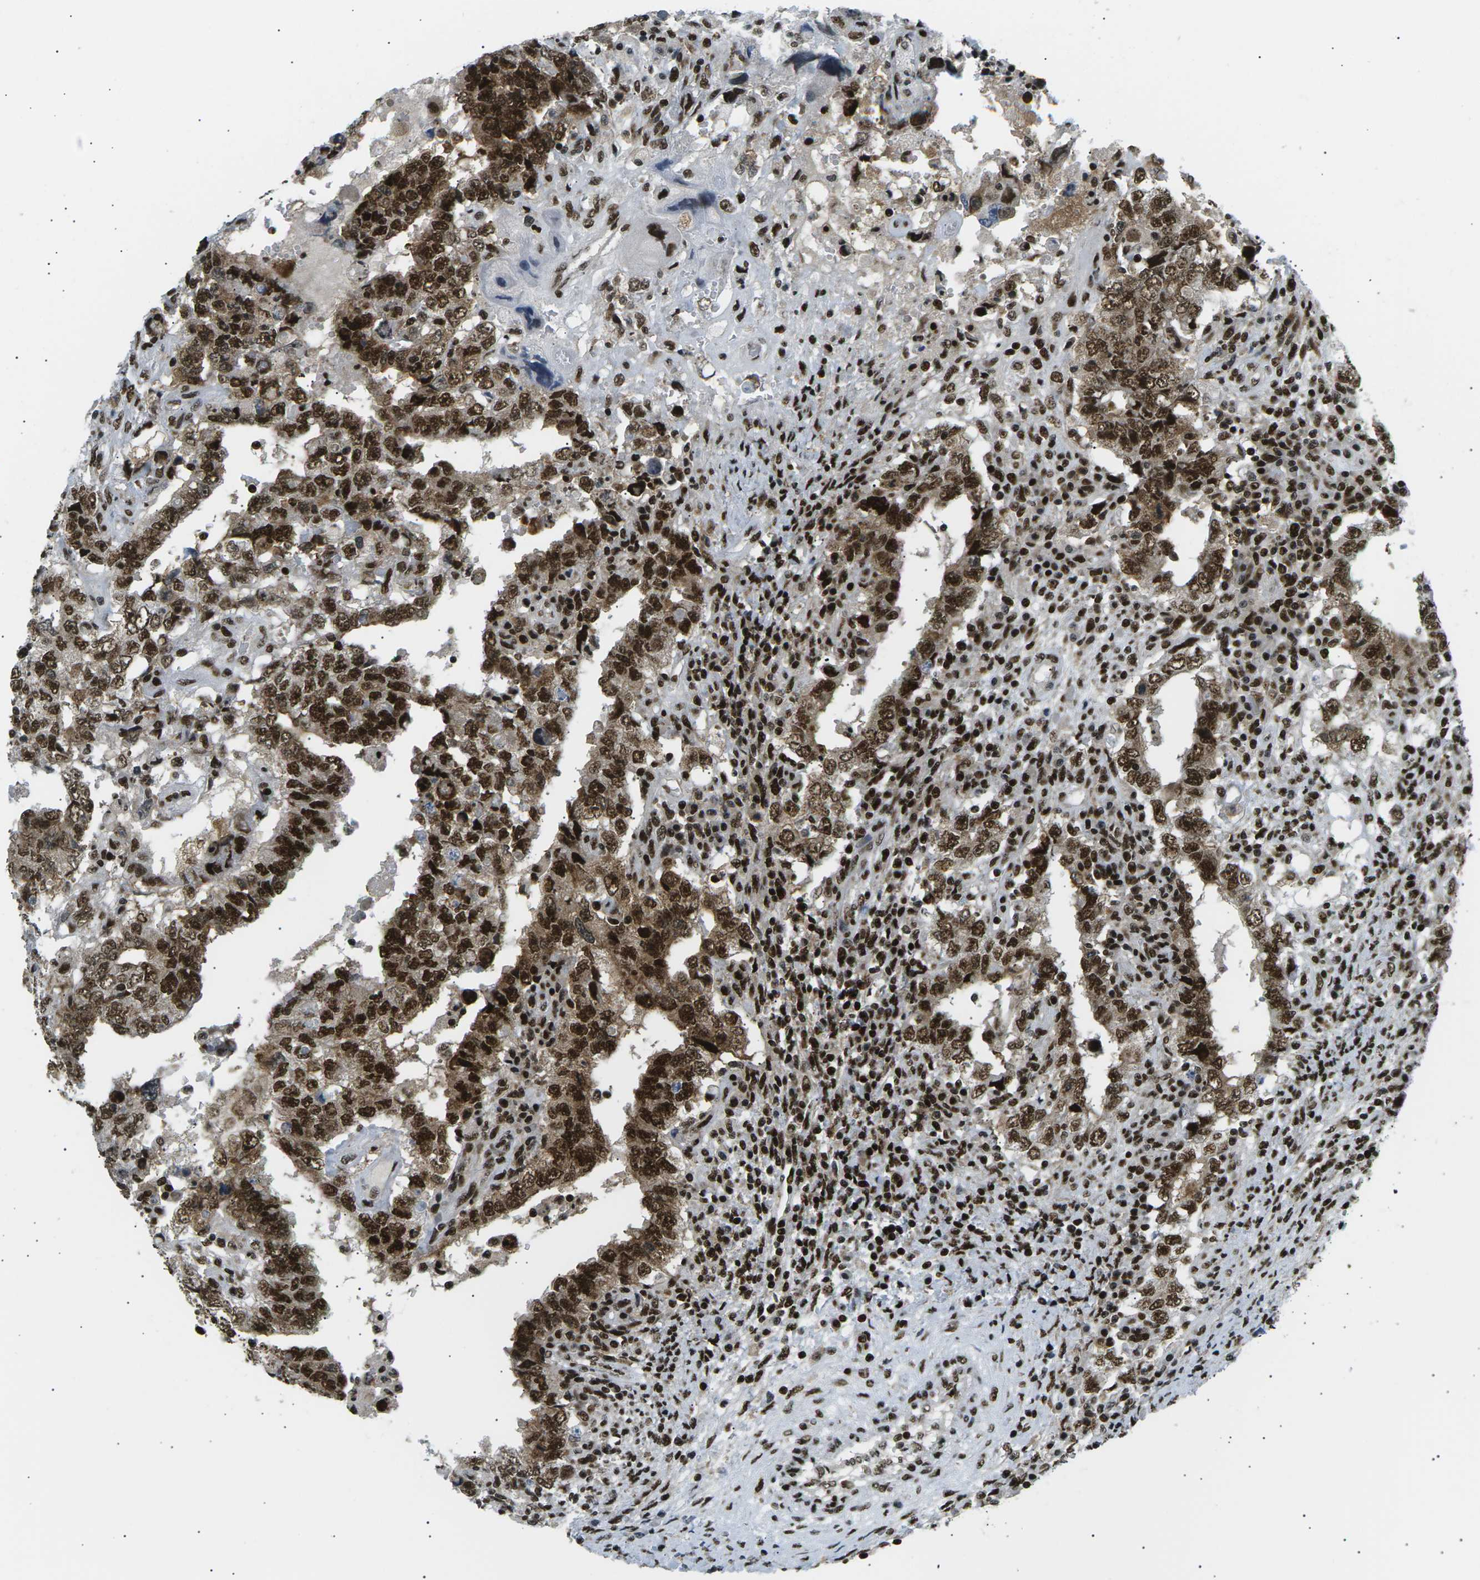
{"staining": {"intensity": "strong", "quantity": ">75%", "location": "cytoplasmic/membranous,nuclear"}, "tissue": "testis cancer", "cell_type": "Tumor cells", "image_type": "cancer", "snomed": [{"axis": "morphology", "description": "Carcinoma, Embryonal, NOS"}, {"axis": "topography", "description": "Testis"}], "caption": "IHC image of testis cancer (embryonal carcinoma) stained for a protein (brown), which demonstrates high levels of strong cytoplasmic/membranous and nuclear positivity in about >75% of tumor cells.", "gene": "RPA2", "patient": {"sex": "male", "age": 26}}